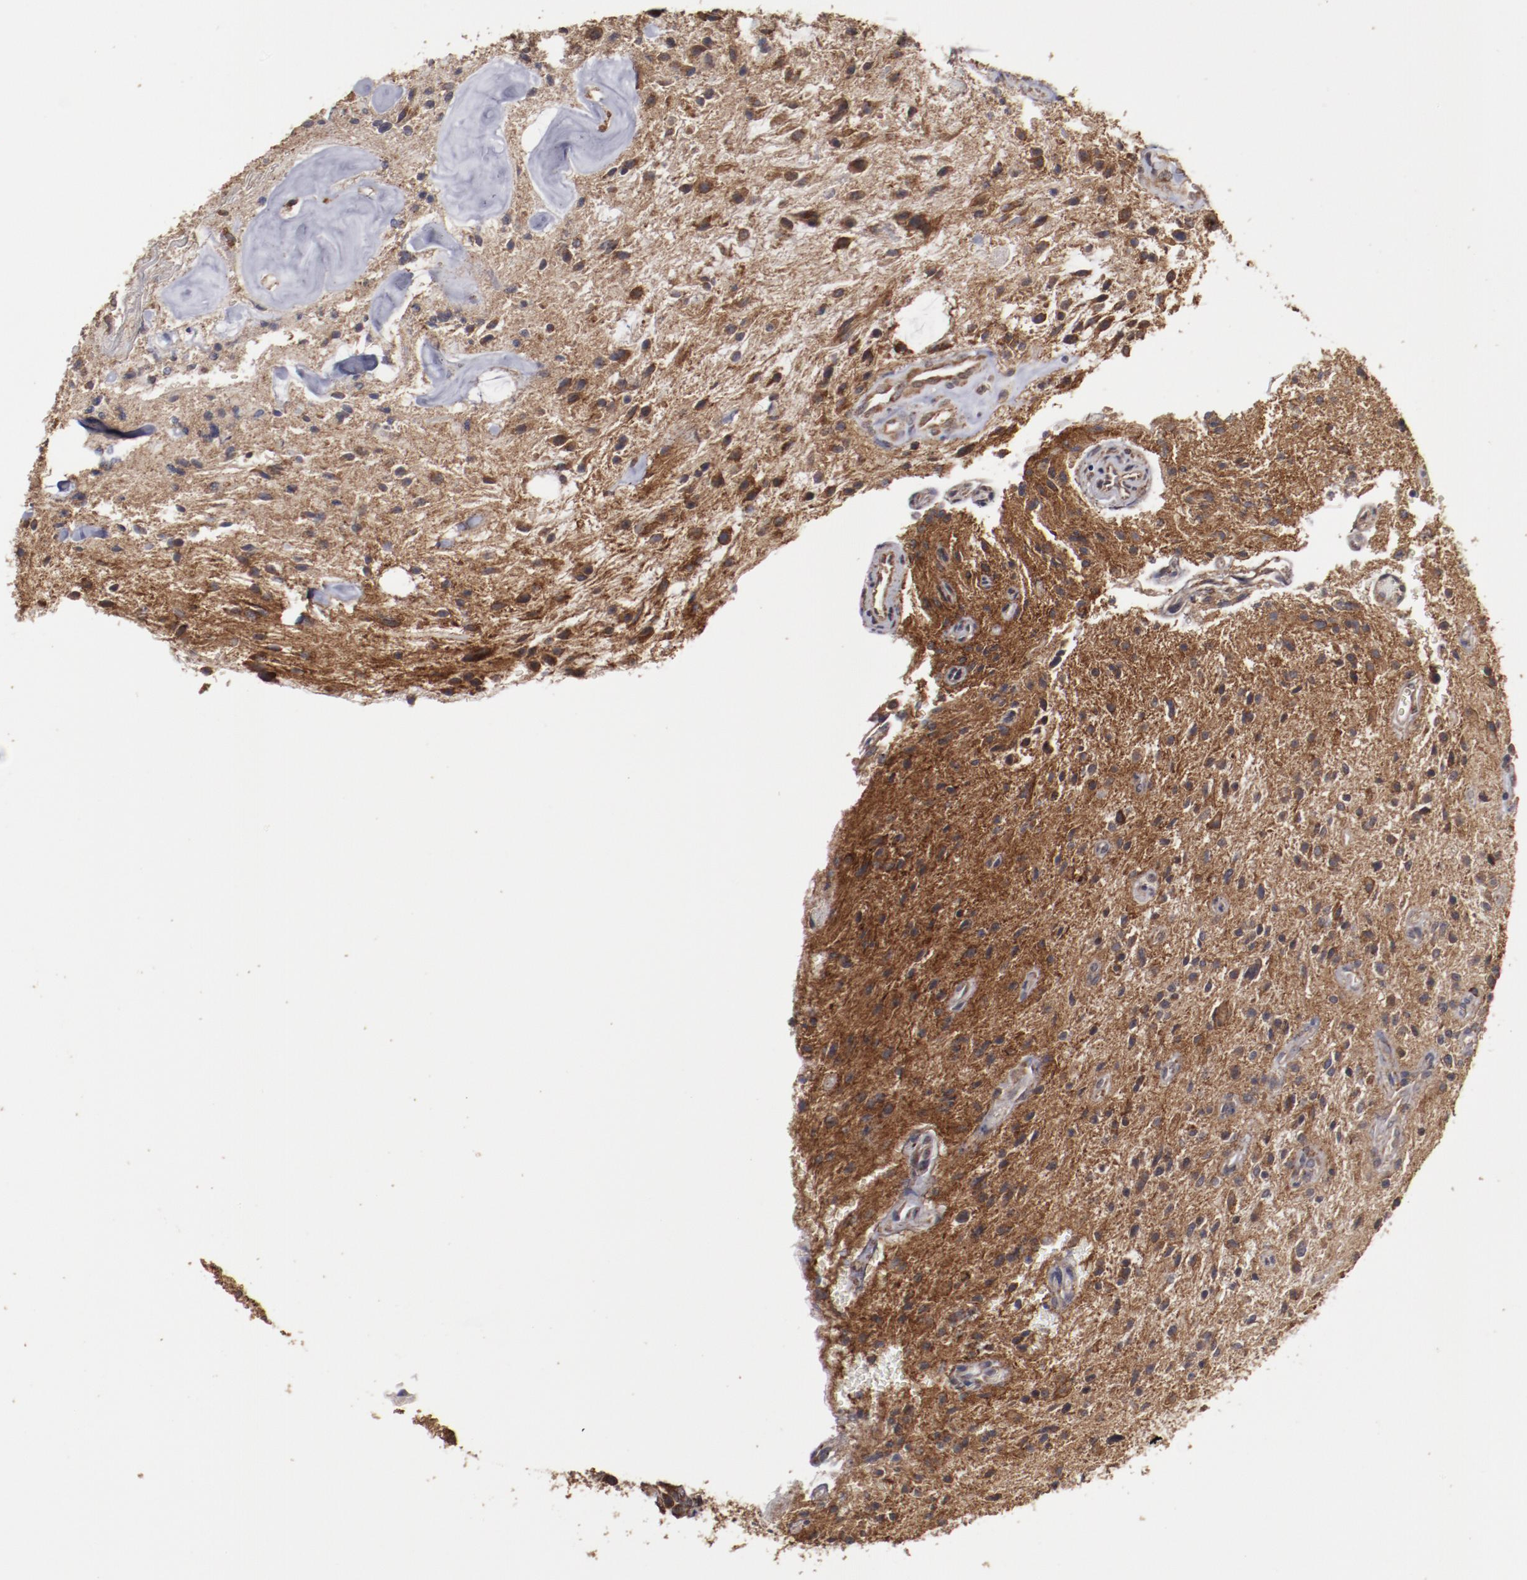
{"staining": {"intensity": "strong", "quantity": ">75%", "location": "cytoplasmic/membranous"}, "tissue": "glioma", "cell_type": "Tumor cells", "image_type": "cancer", "snomed": [{"axis": "morphology", "description": "Glioma, malignant, NOS"}, {"axis": "topography", "description": "Cerebellum"}], "caption": "This image displays immunohistochemistry staining of human glioma, with high strong cytoplasmic/membranous positivity in approximately >75% of tumor cells.", "gene": "RPS4Y1", "patient": {"sex": "female", "age": 10}}